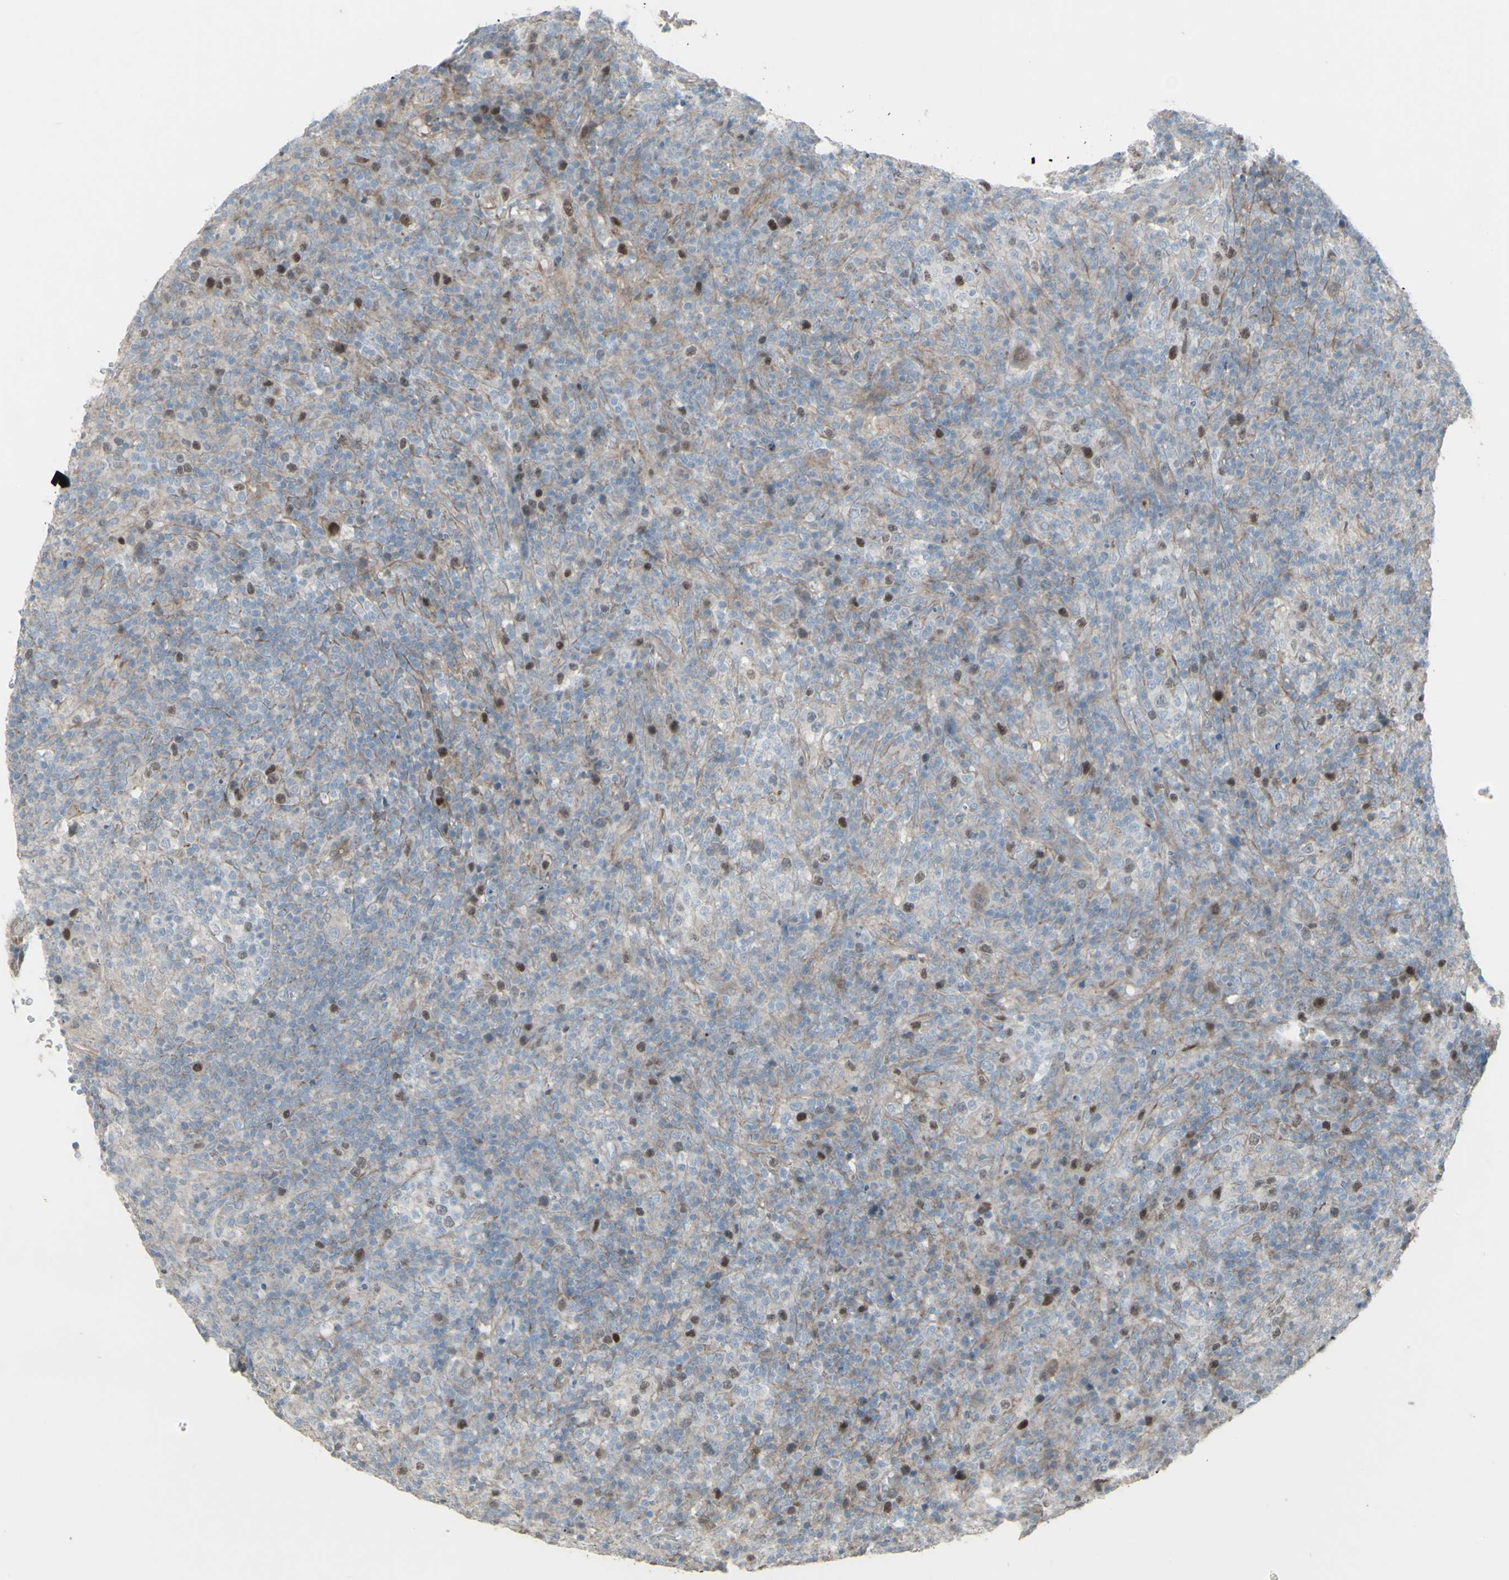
{"staining": {"intensity": "strong", "quantity": "<25%", "location": "nuclear"}, "tissue": "lymphoma", "cell_type": "Tumor cells", "image_type": "cancer", "snomed": [{"axis": "morphology", "description": "Malignant lymphoma, non-Hodgkin's type, High grade"}, {"axis": "topography", "description": "Lymph node"}], "caption": "Immunohistochemical staining of human lymphoma reveals medium levels of strong nuclear positivity in approximately <25% of tumor cells.", "gene": "GMNN", "patient": {"sex": "female", "age": 76}}